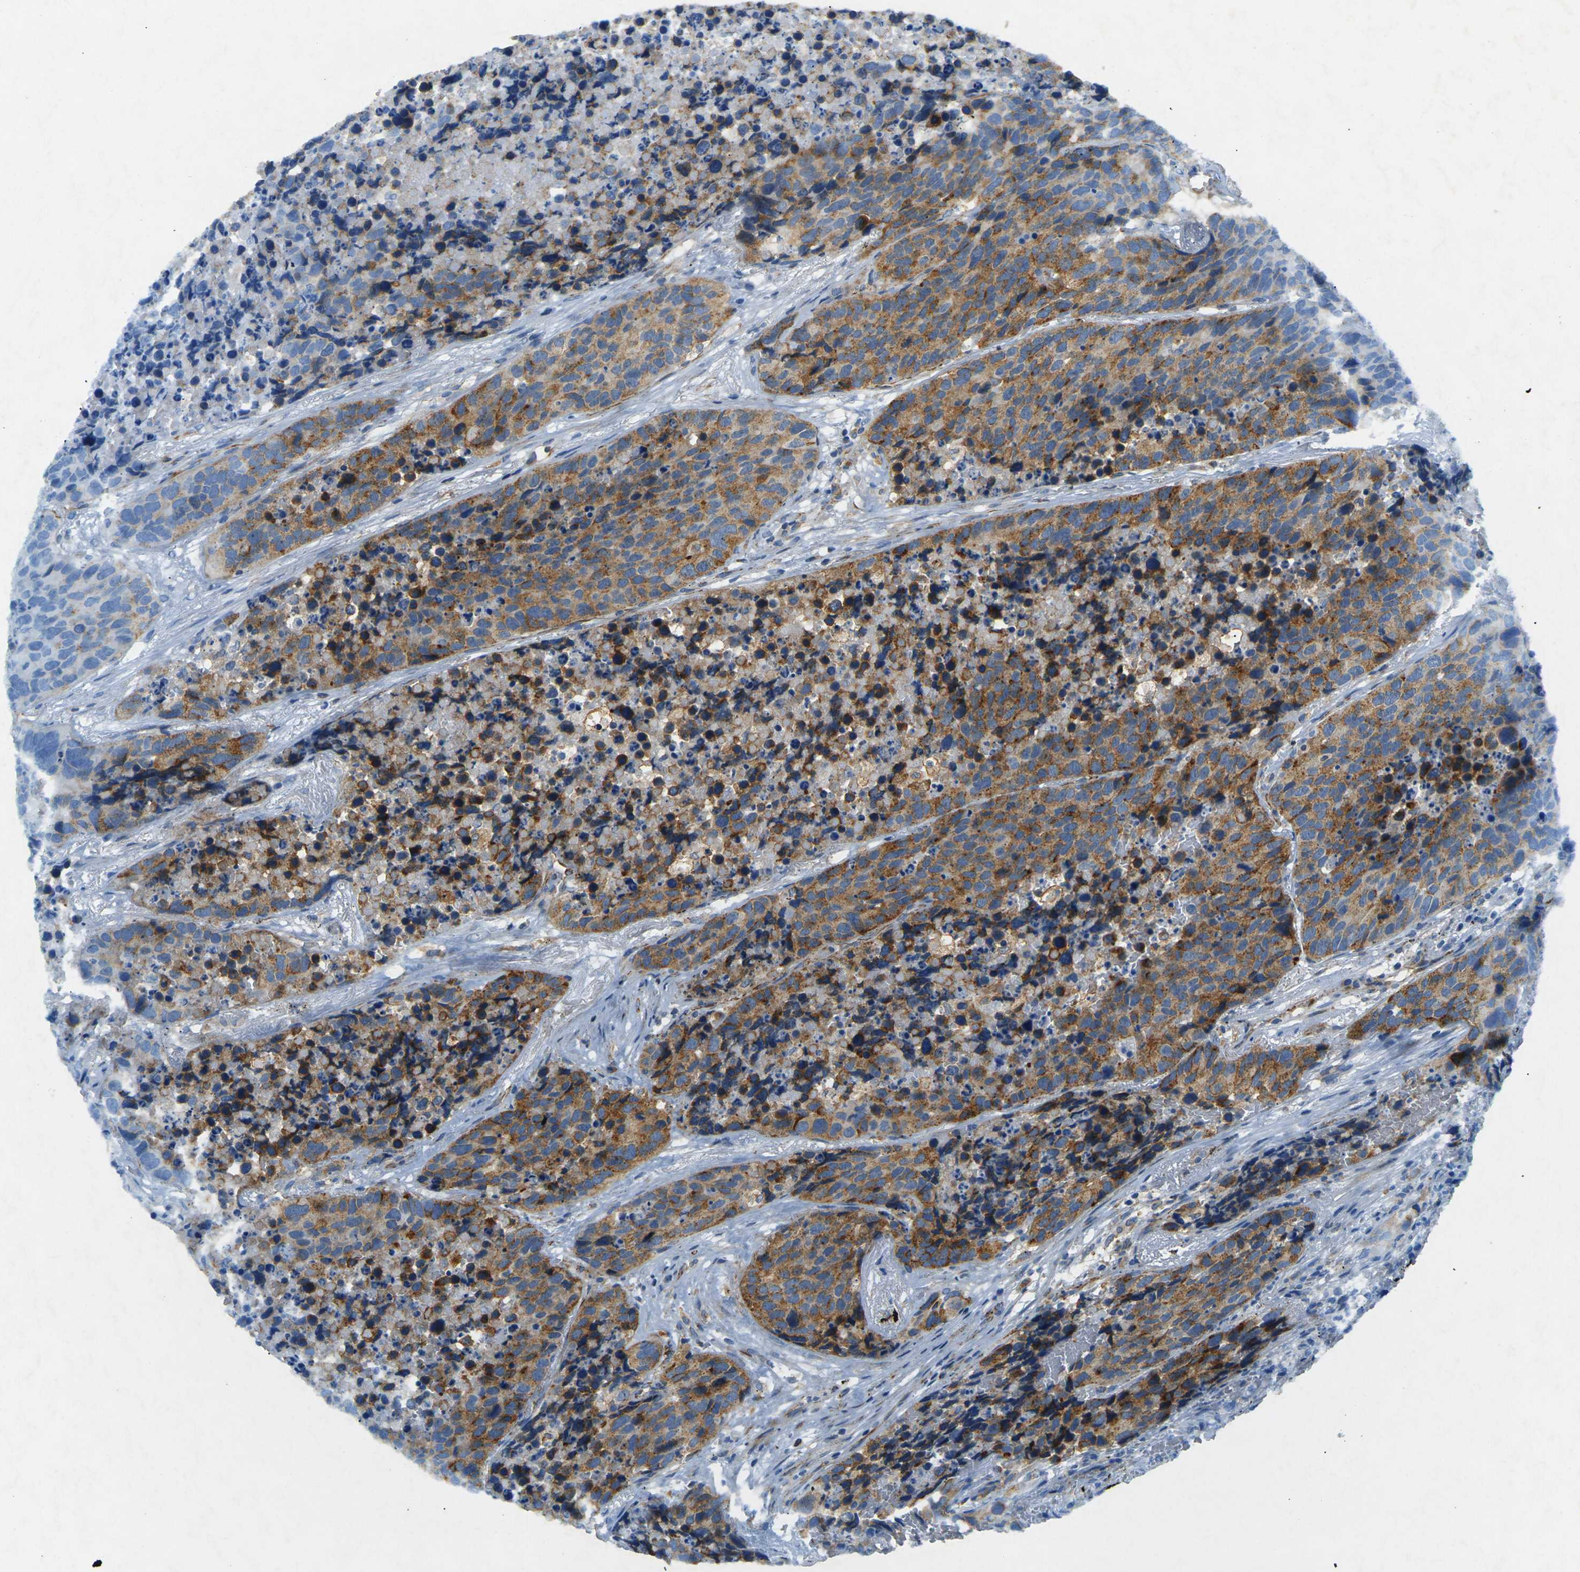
{"staining": {"intensity": "moderate", "quantity": ">75%", "location": "cytoplasmic/membranous"}, "tissue": "carcinoid", "cell_type": "Tumor cells", "image_type": "cancer", "snomed": [{"axis": "morphology", "description": "Carcinoid, malignant, NOS"}, {"axis": "topography", "description": "Lung"}], "caption": "About >75% of tumor cells in carcinoid (malignant) show moderate cytoplasmic/membranous protein positivity as visualized by brown immunohistochemical staining.", "gene": "SORT1", "patient": {"sex": "male", "age": 60}}